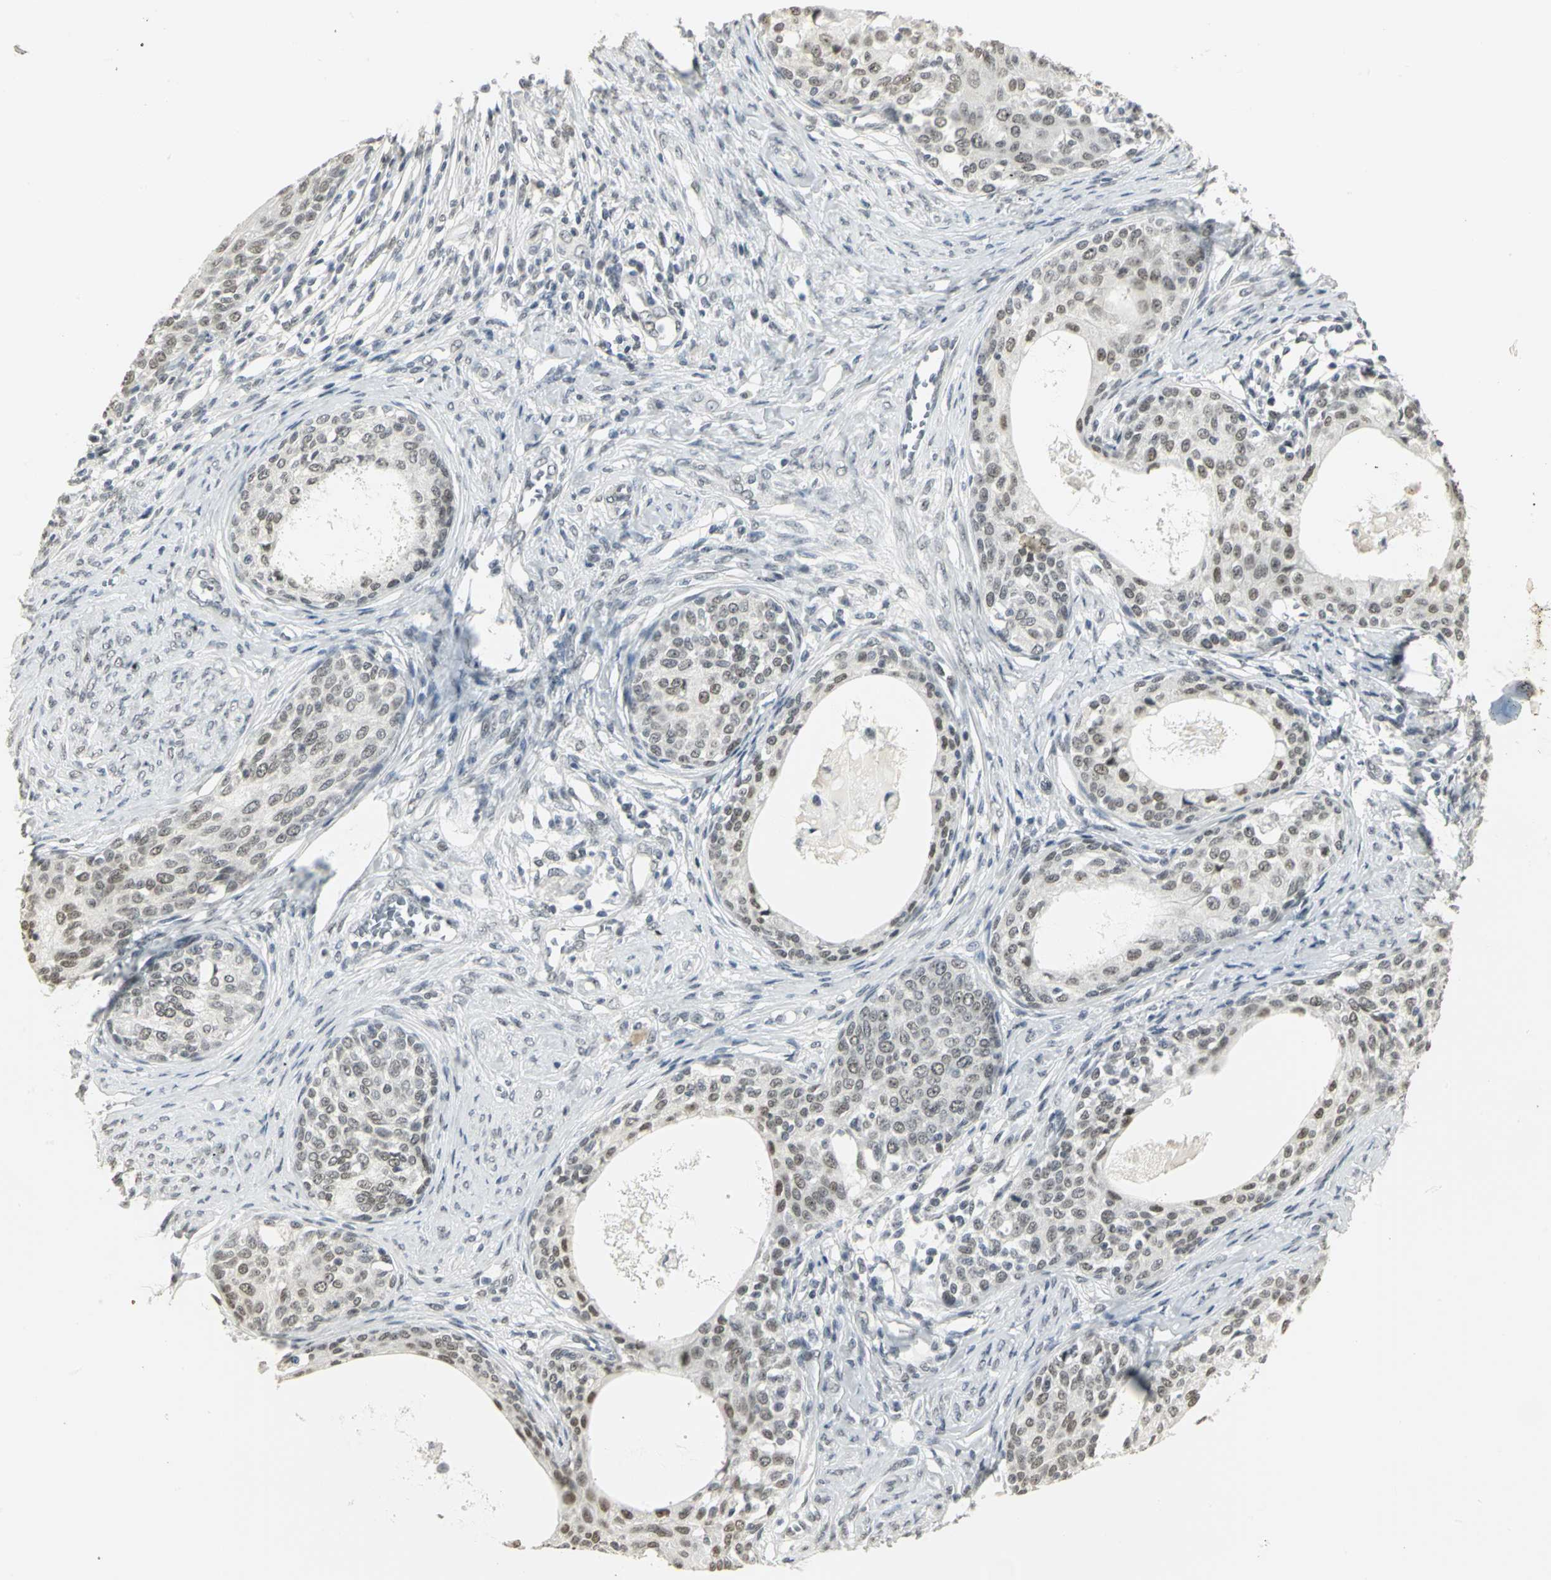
{"staining": {"intensity": "weak", "quantity": ">75%", "location": "nuclear"}, "tissue": "cervical cancer", "cell_type": "Tumor cells", "image_type": "cancer", "snomed": [{"axis": "morphology", "description": "Squamous cell carcinoma, NOS"}, {"axis": "morphology", "description": "Adenocarcinoma, NOS"}, {"axis": "topography", "description": "Cervix"}], "caption": "DAB immunohistochemical staining of human squamous cell carcinoma (cervical) shows weak nuclear protein staining in about >75% of tumor cells.", "gene": "CBX3", "patient": {"sex": "female", "age": 52}}